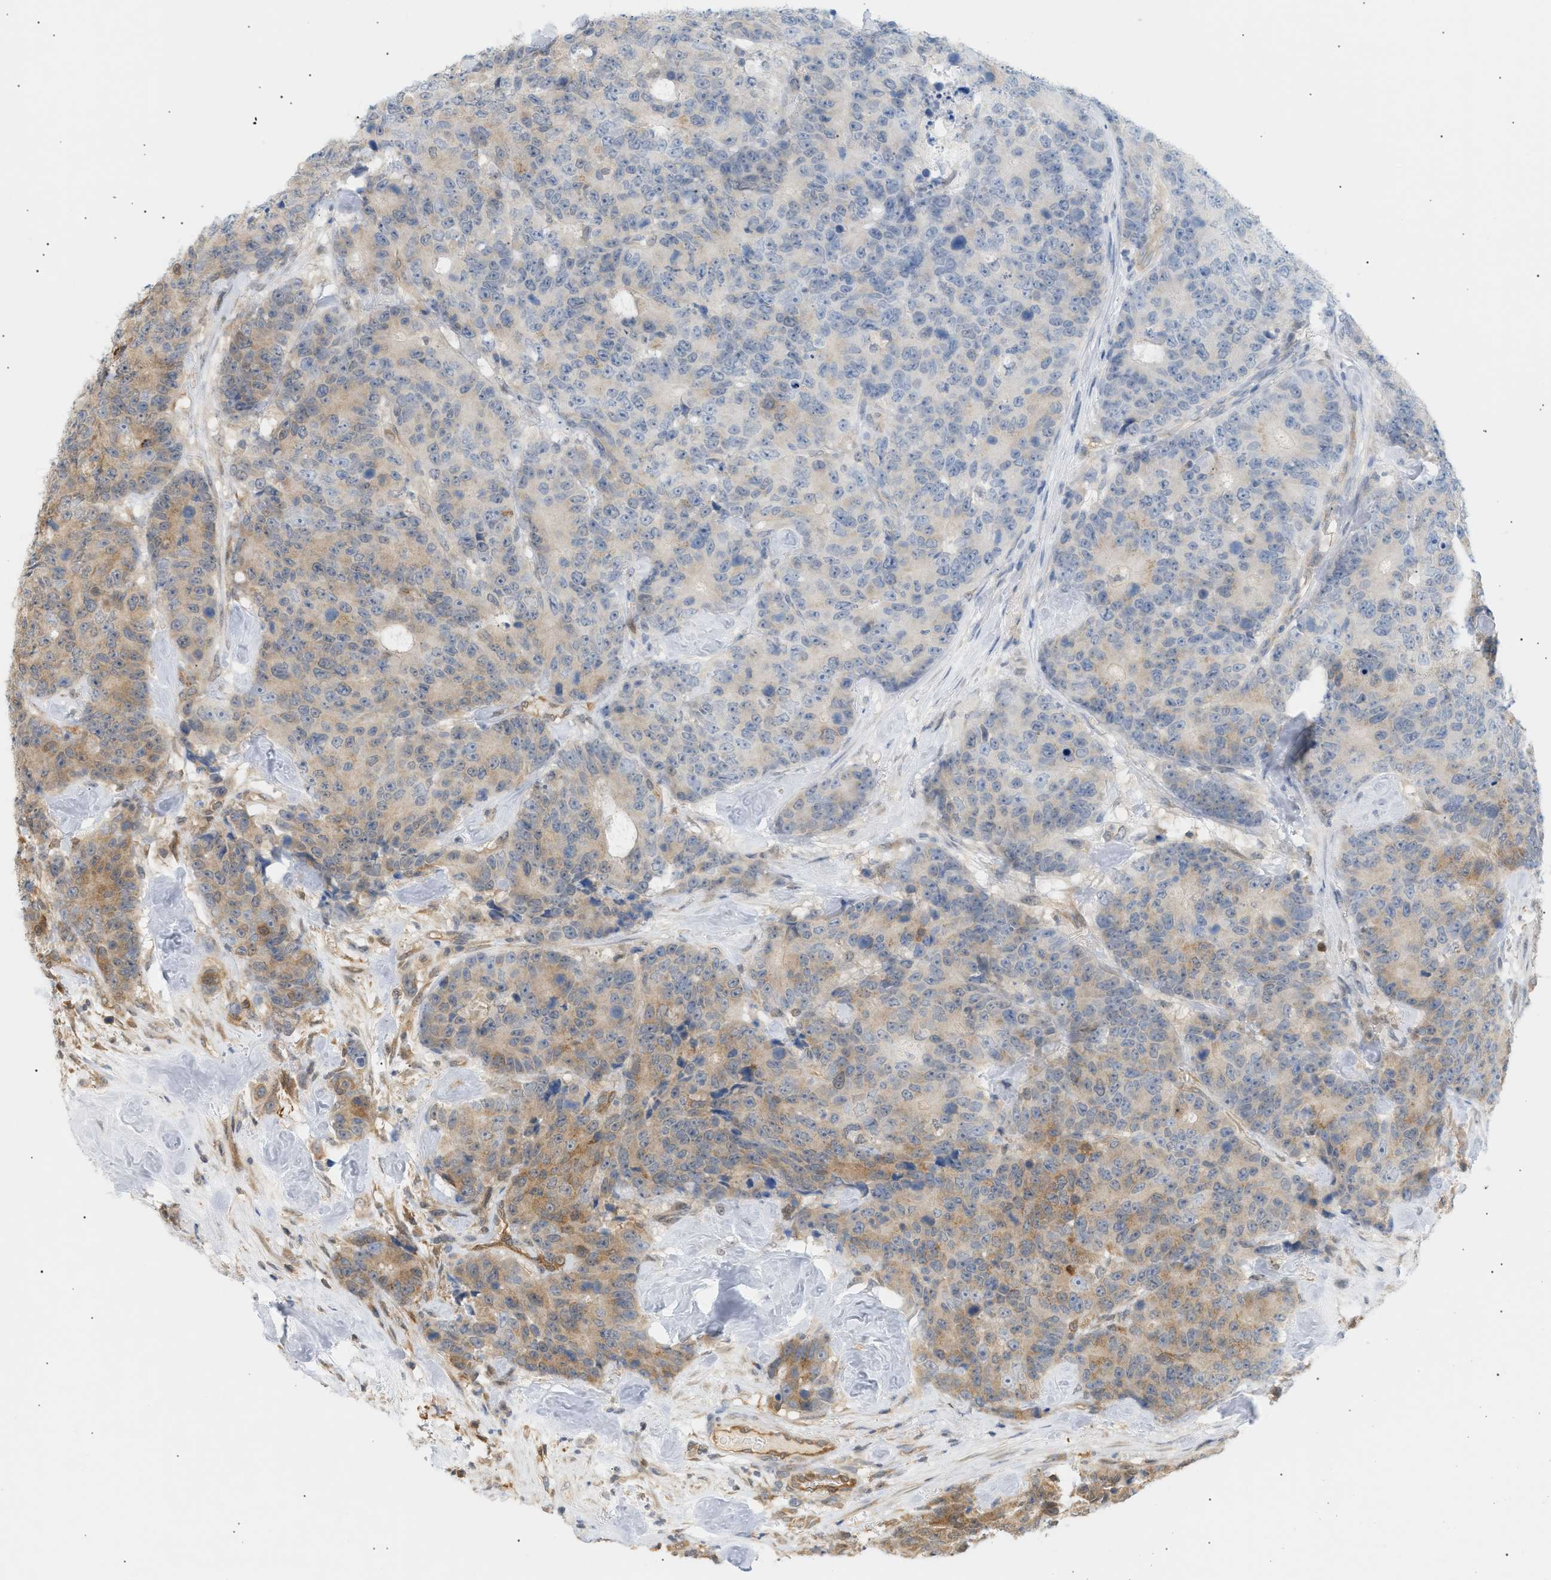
{"staining": {"intensity": "weak", "quantity": "25%-75%", "location": "cytoplasmic/membranous"}, "tissue": "colorectal cancer", "cell_type": "Tumor cells", "image_type": "cancer", "snomed": [{"axis": "morphology", "description": "Adenocarcinoma, NOS"}, {"axis": "topography", "description": "Colon"}], "caption": "Tumor cells exhibit low levels of weak cytoplasmic/membranous positivity in approximately 25%-75% of cells in human colorectal cancer (adenocarcinoma).", "gene": "SHC1", "patient": {"sex": "female", "age": 86}}